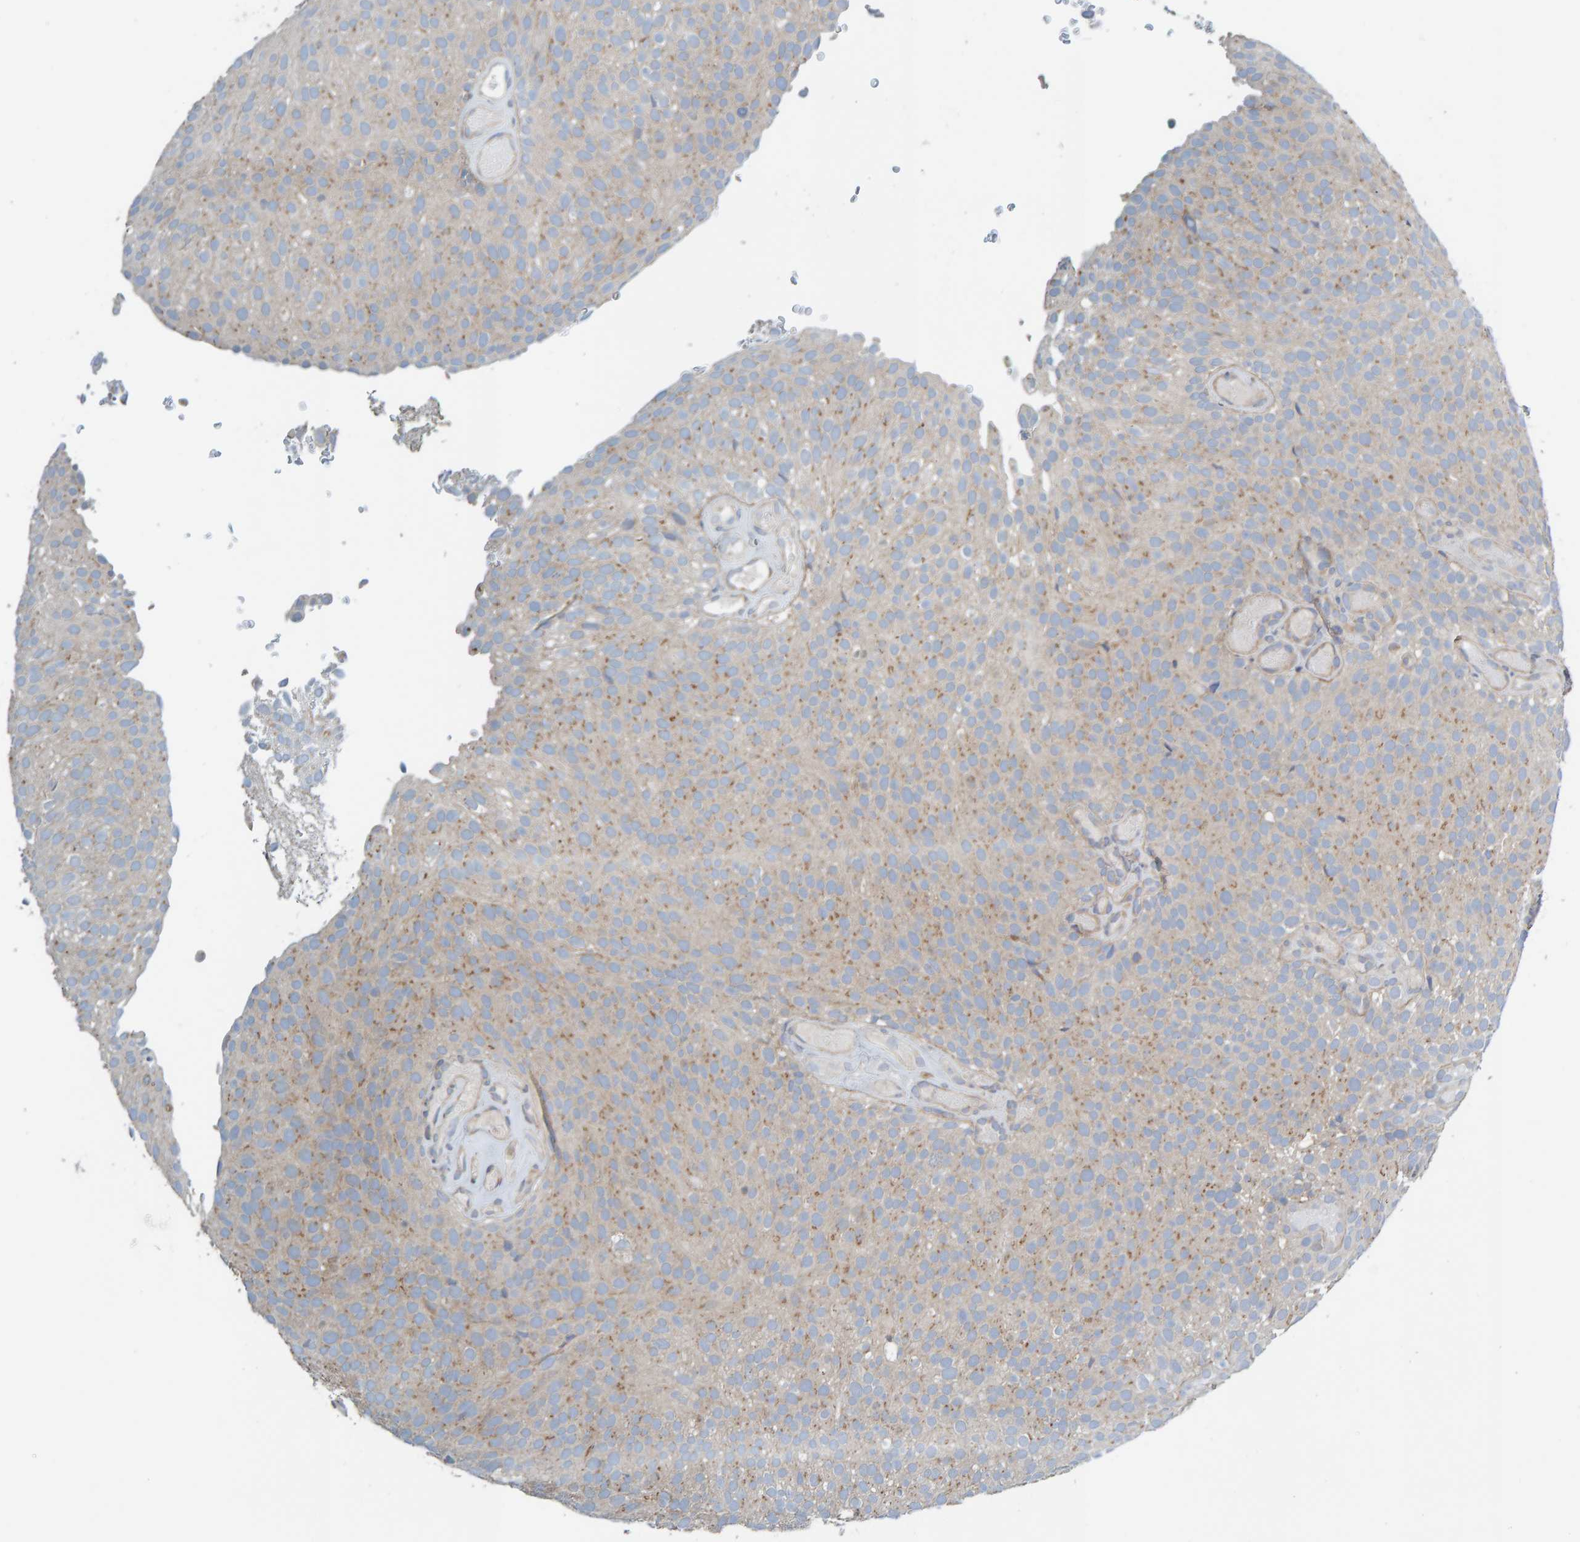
{"staining": {"intensity": "weak", "quantity": ">75%", "location": "cytoplasmic/membranous"}, "tissue": "urothelial cancer", "cell_type": "Tumor cells", "image_type": "cancer", "snomed": [{"axis": "morphology", "description": "Urothelial carcinoma, Low grade"}, {"axis": "topography", "description": "Urinary bladder"}], "caption": "This histopathology image reveals immunohistochemistry staining of human urothelial carcinoma (low-grade), with low weak cytoplasmic/membranous positivity in approximately >75% of tumor cells.", "gene": "CCM2", "patient": {"sex": "male", "age": 78}}